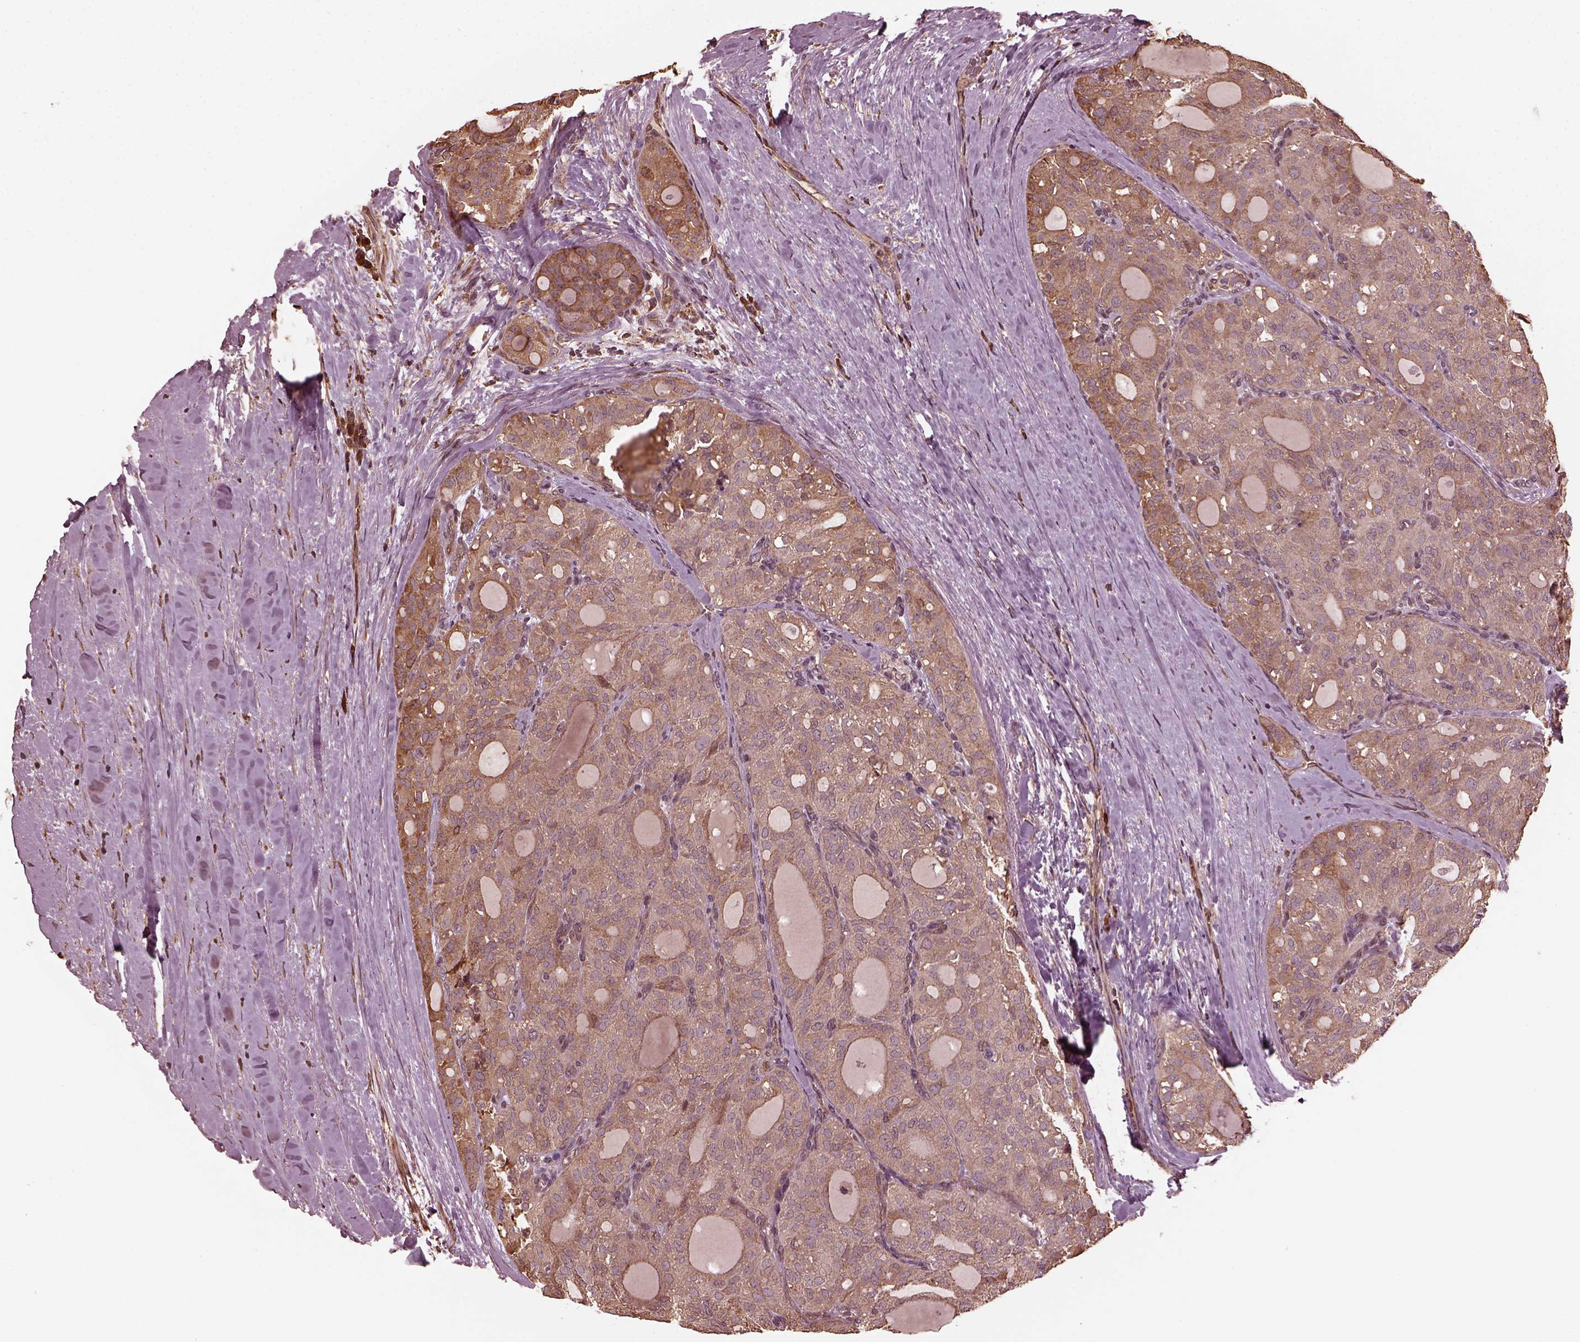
{"staining": {"intensity": "moderate", "quantity": "<25%", "location": "cytoplasmic/membranous"}, "tissue": "thyroid cancer", "cell_type": "Tumor cells", "image_type": "cancer", "snomed": [{"axis": "morphology", "description": "Follicular adenoma carcinoma, NOS"}, {"axis": "topography", "description": "Thyroid gland"}], "caption": "Immunohistochemical staining of human thyroid cancer exhibits moderate cytoplasmic/membranous protein staining in approximately <25% of tumor cells.", "gene": "ZNF292", "patient": {"sex": "male", "age": 75}}